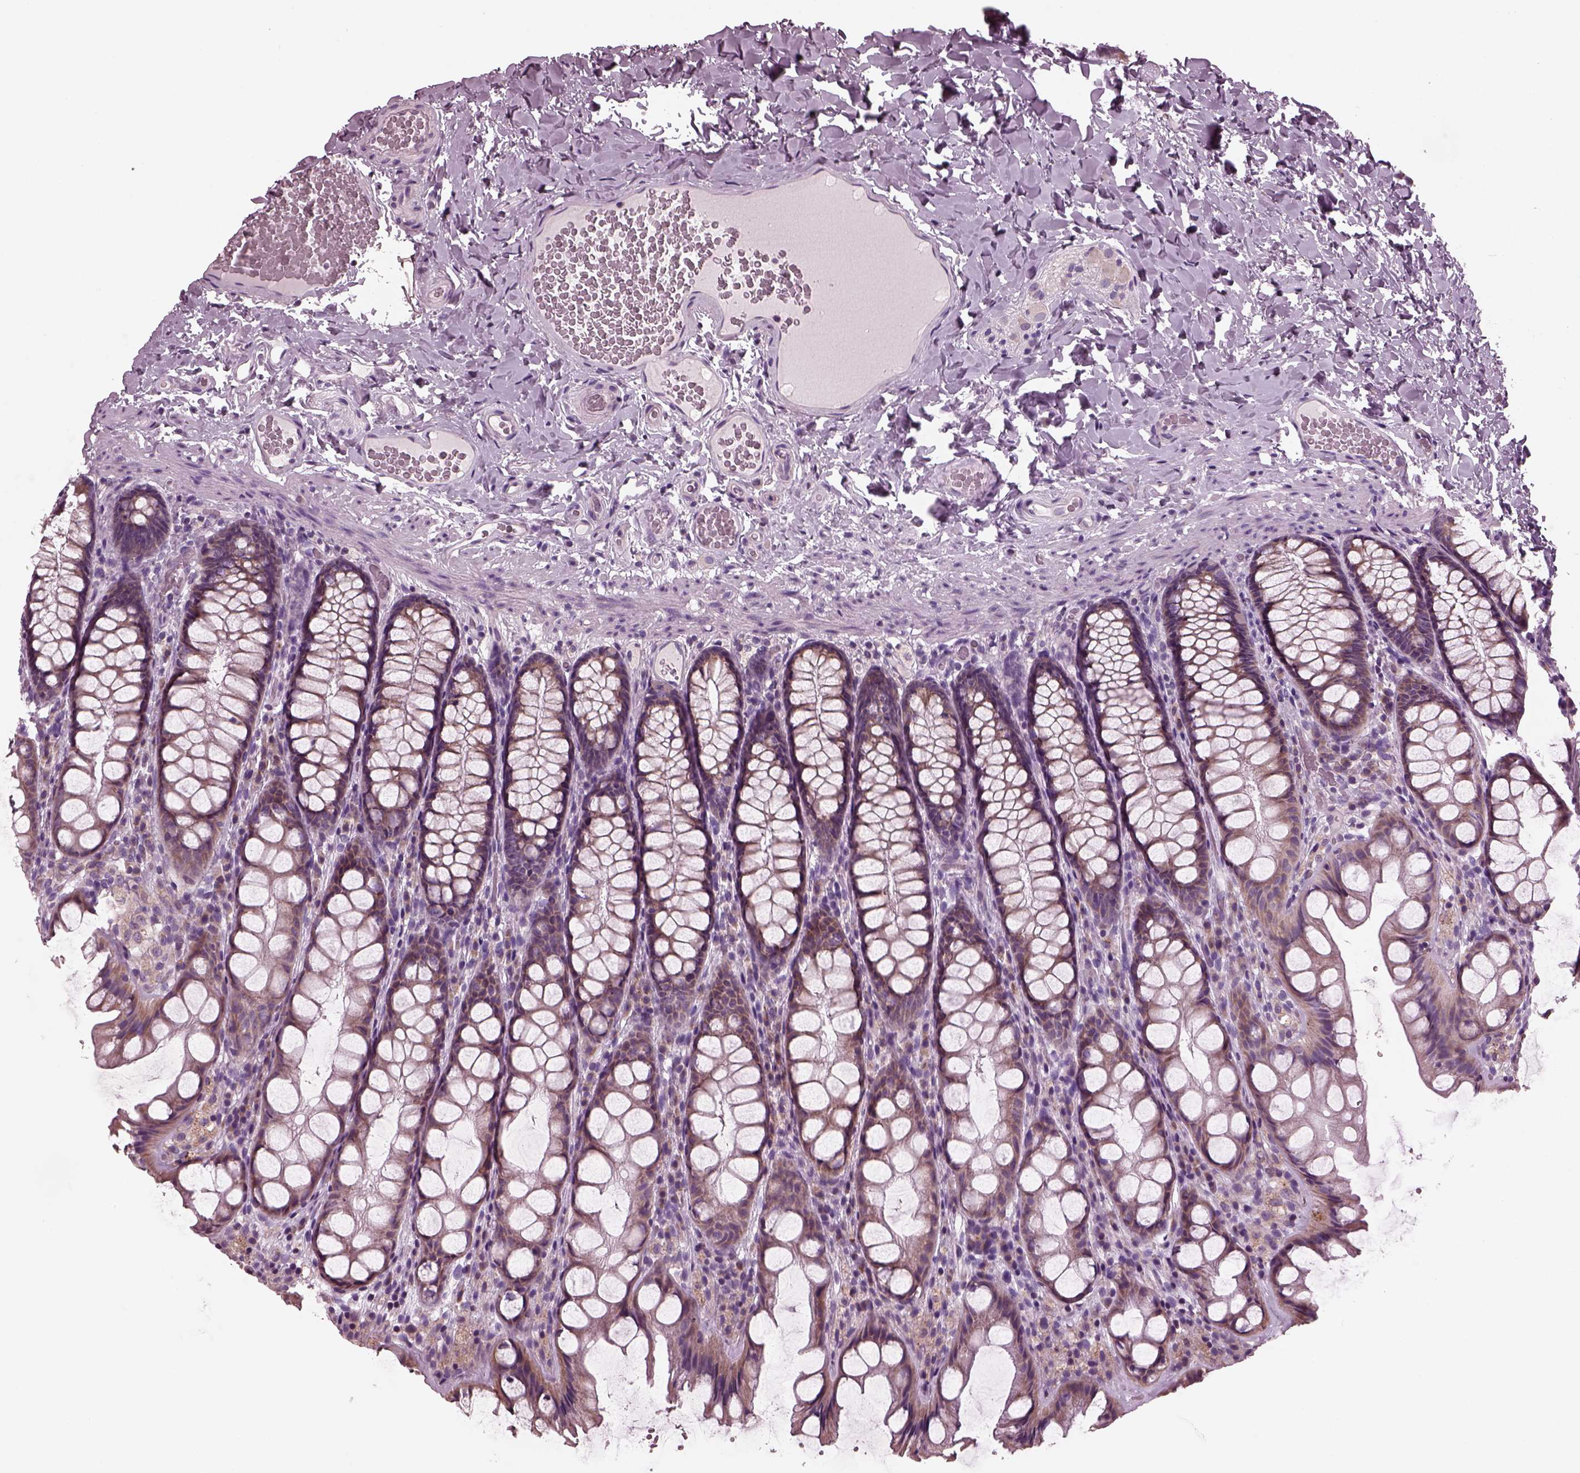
{"staining": {"intensity": "negative", "quantity": "none", "location": "none"}, "tissue": "colon", "cell_type": "Endothelial cells", "image_type": "normal", "snomed": [{"axis": "morphology", "description": "Normal tissue, NOS"}, {"axis": "topography", "description": "Colon"}], "caption": "Immunohistochemical staining of normal human colon shows no significant staining in endothelial cells.", "gene": "AP4M1", "patient": {"sex": "male", "age": 47}}